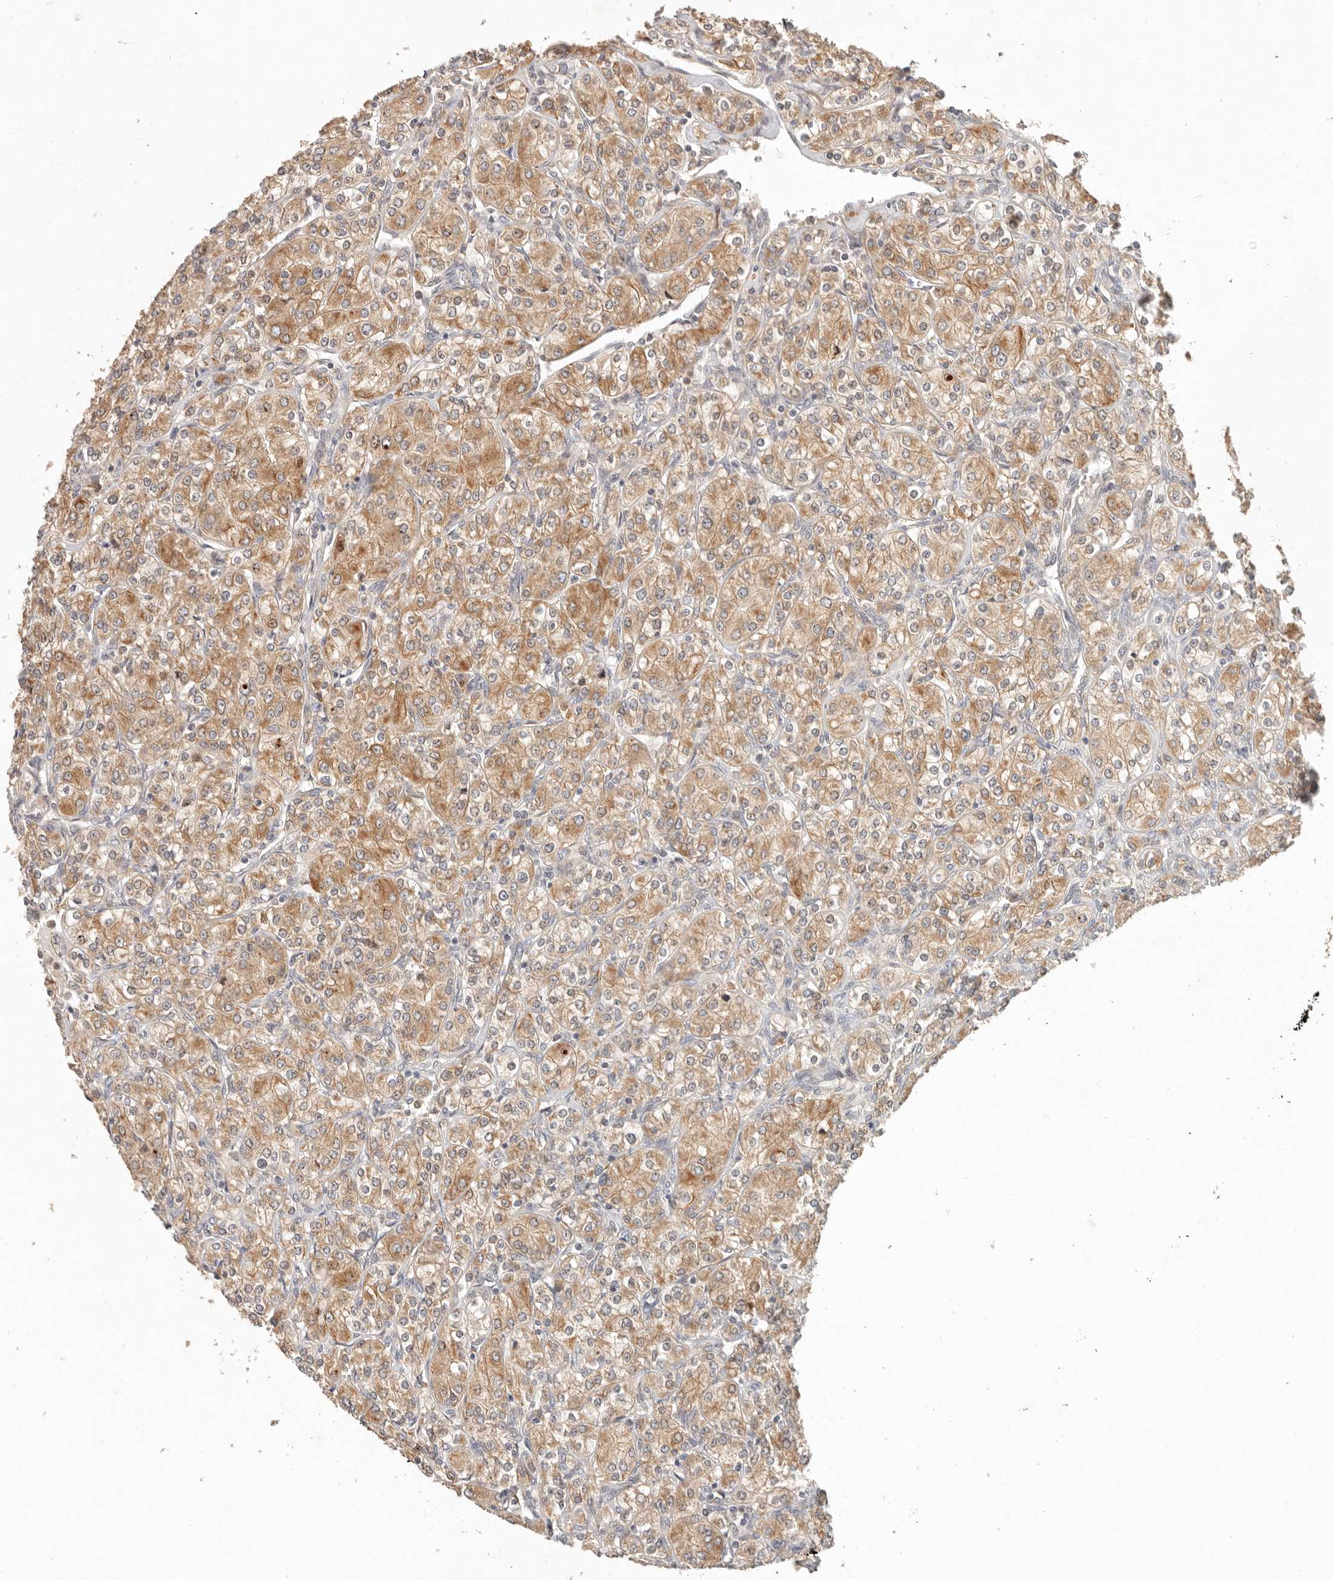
{"staining": {"intensity": "moderate", "quantity": ">75%", "location": "cytoplasmic/membranous"}, "tissue": "renal cancer", "cell_type": "Tumor cells", "image_type": "cancer", "snomed": [{"axis": "morphology", "description": "Adenocarcinoma, NOS"}, {"axis": "topography", "description": "Kidney"}], "caption": "An image of renal cancer stained for a protein displays moderate cytoplasmic/membranous brown staining in tumor cells.", "gene": "ARHGEF10L", "patient": {"sex": "male", "age": 77}}